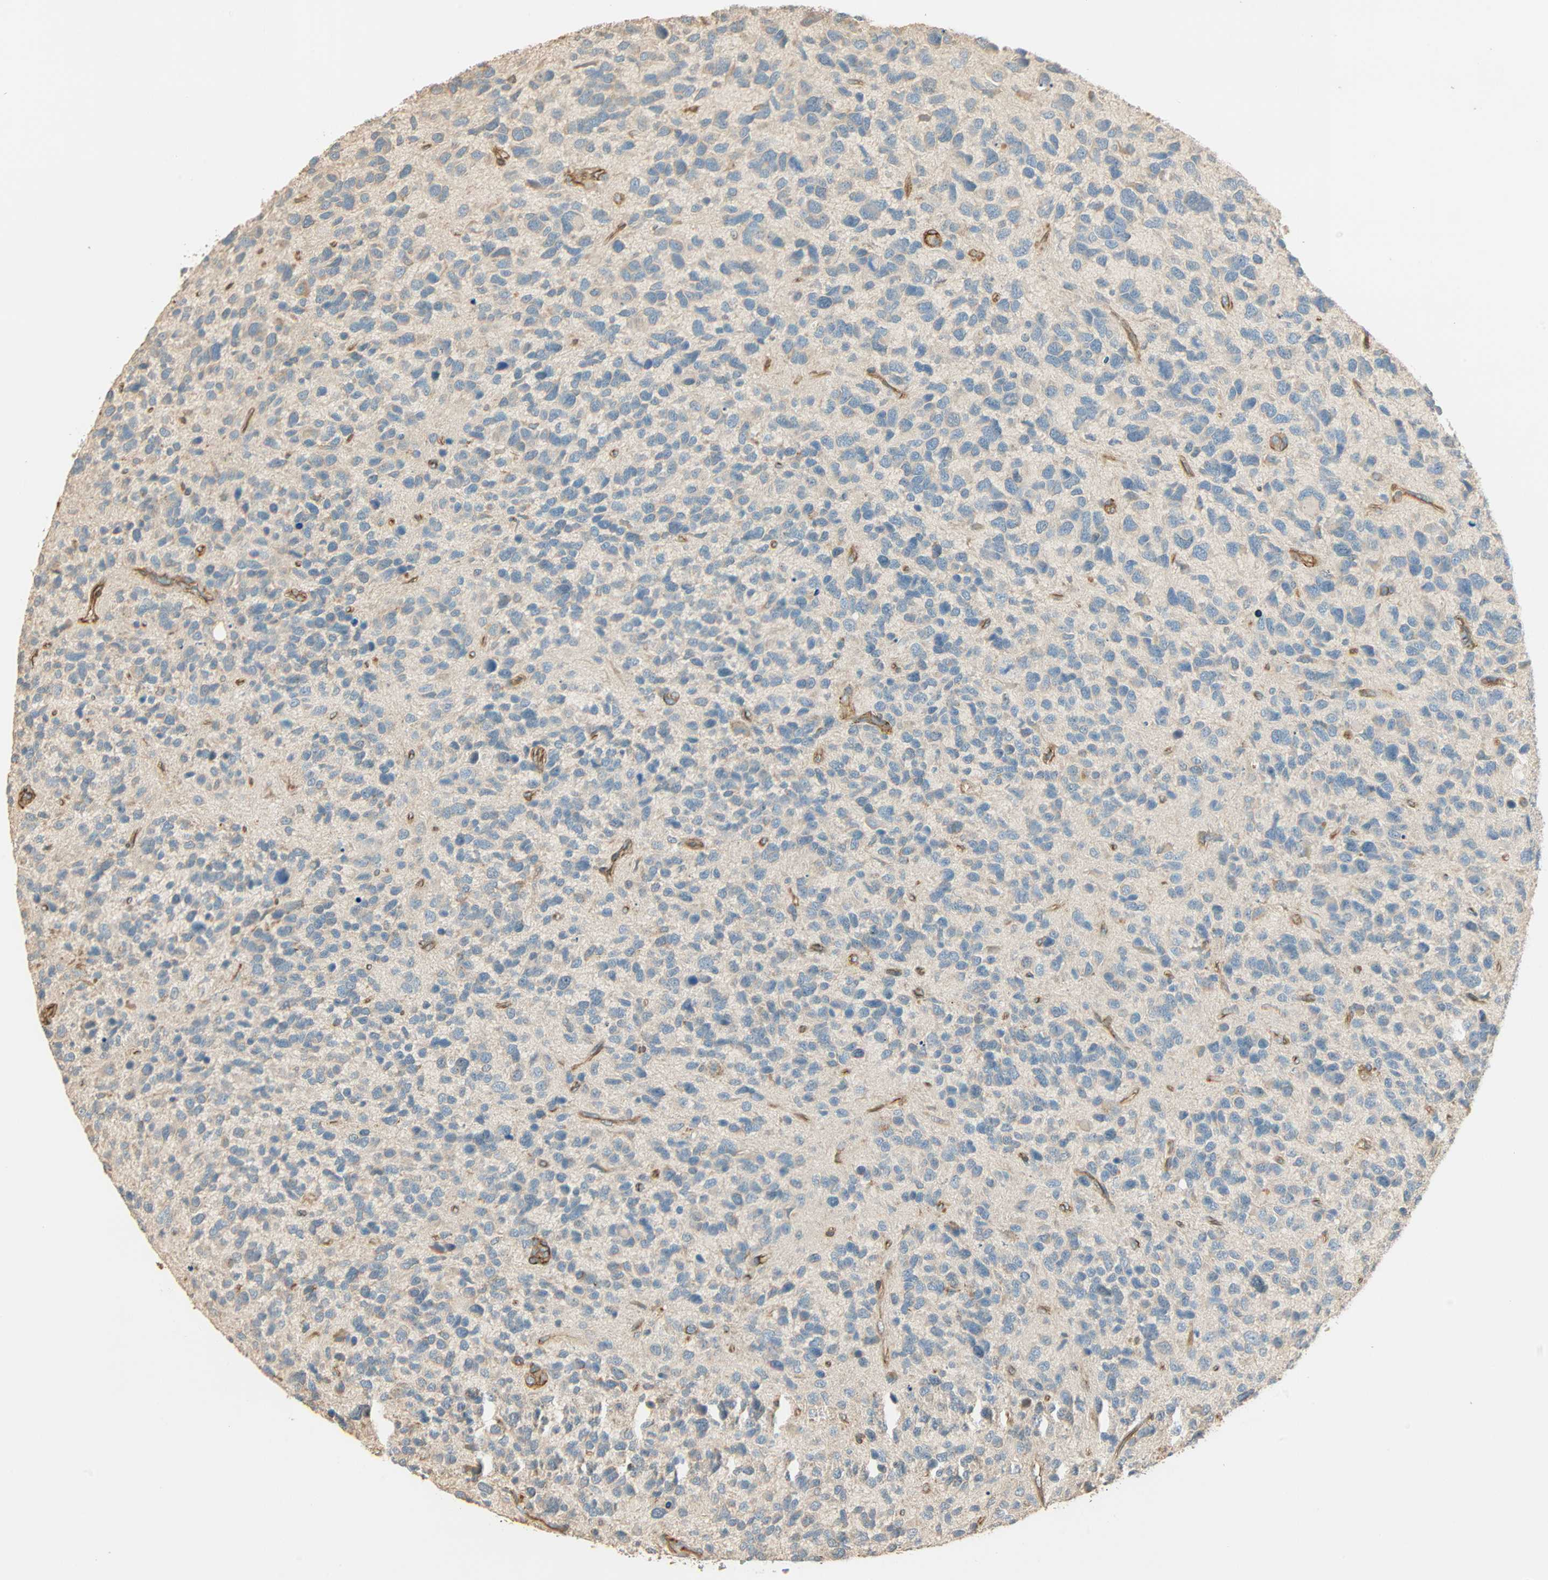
{"staining": {"intensity": "negative", "quantity": "none", "location": "none"}, "tissue": "glioma", "cell_type": "Tumor cells", "image_type": "cancer", "snomed": [{"axis": "morphology", "description": "Glioma, malignant, High grade"}, {"axis": "topography", "description": "Brain"}], "caption": "The photomicrograph reveals no significant staining in tumor cells of glioma.", "gene": "GALK1", "patient": {"sex": "female", "age": 58}}